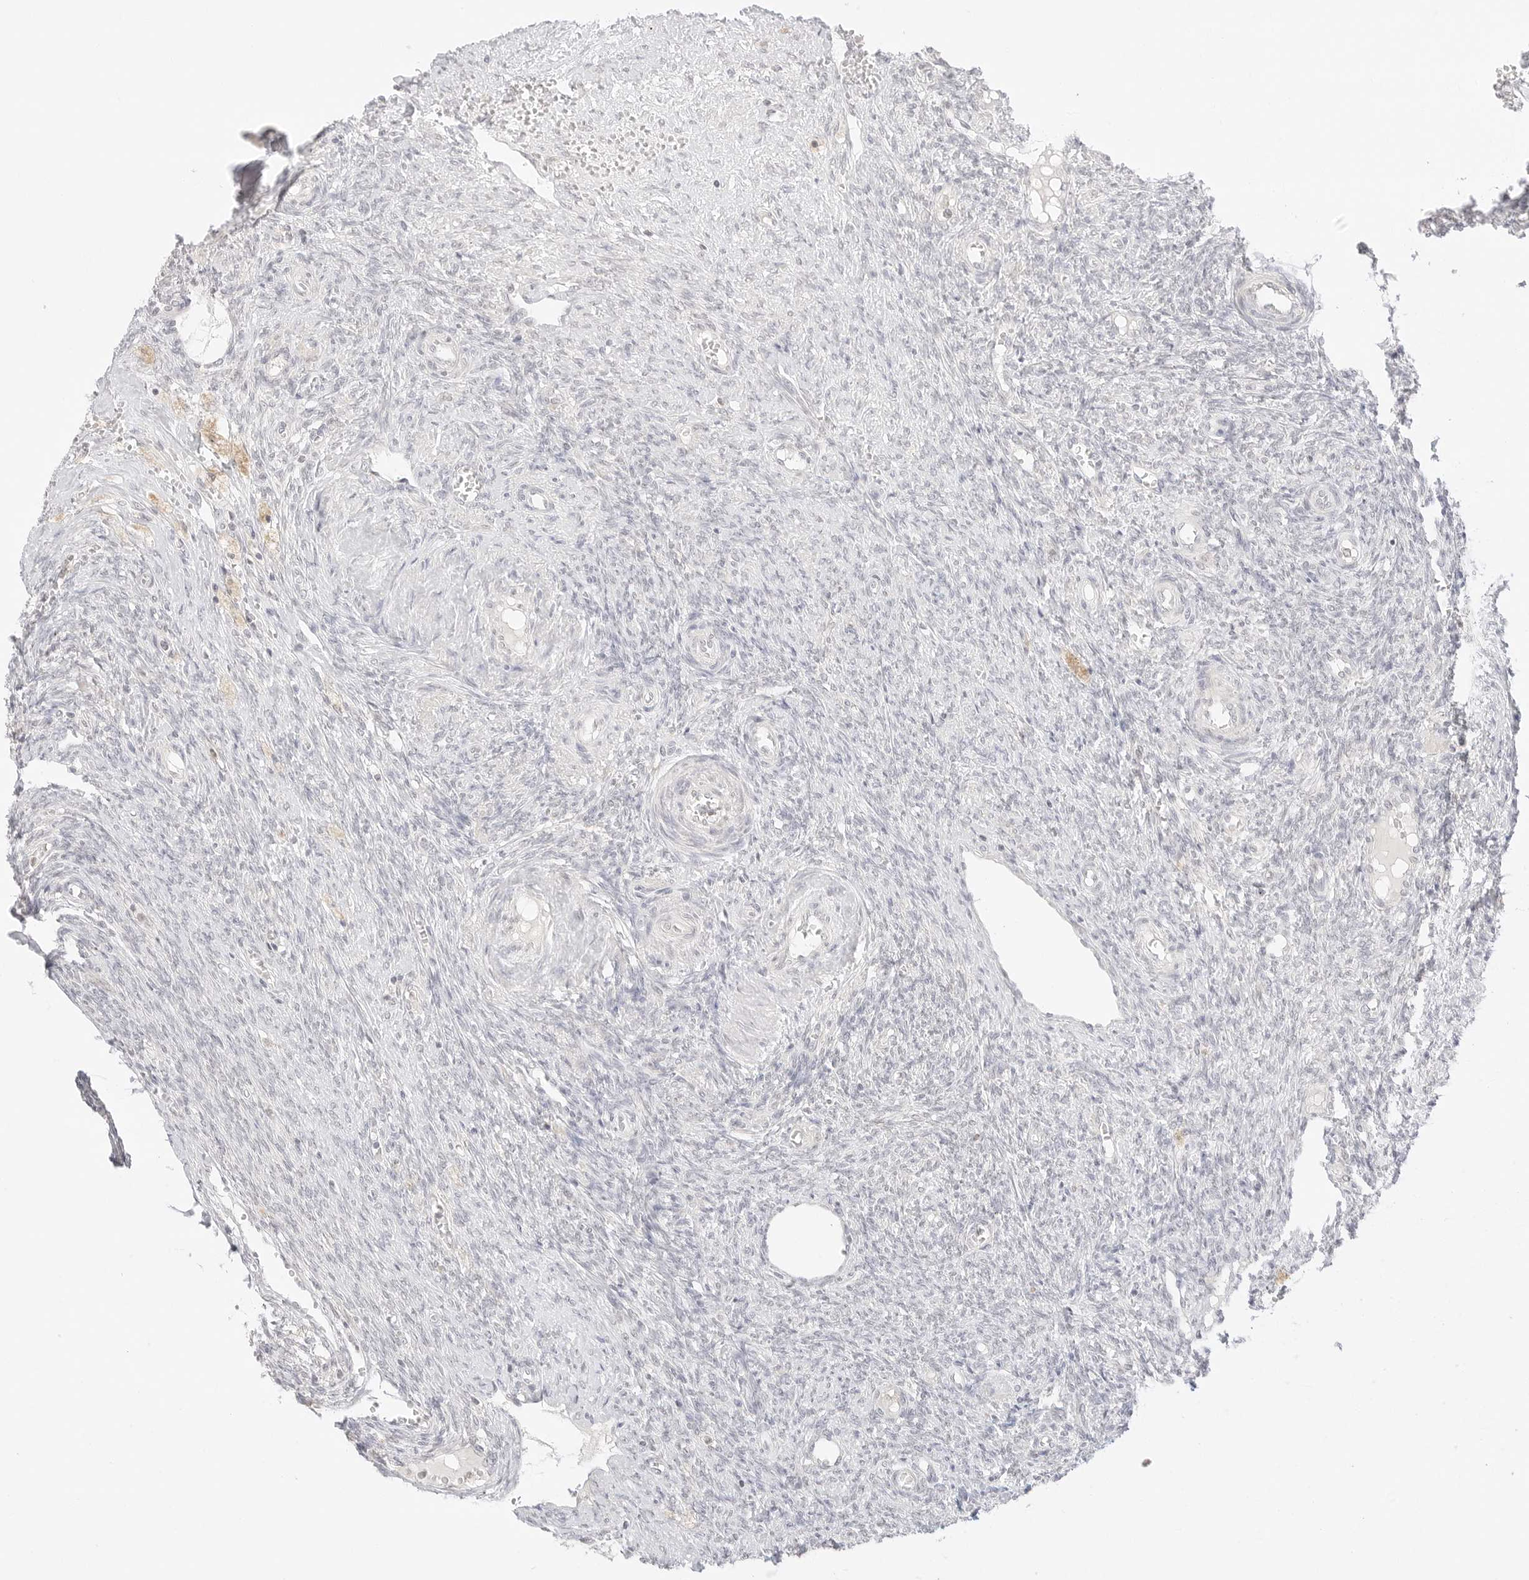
{"staining": {"intensity": "negative", "quantity": "none", "location": "none"}, "tissue": "ovary", "cell_type": "Ovarian stroma cells", "image_type": "normal", "snomed": [{"axis": "morphology", "description": "Normal tissue, NOS"}, {"axis": "topography", "description": "Ovary"}], "caption": "DAB immunohistochemical staining of benign human ovary demonstrates no significant positivity in ovarian stroma cells.", "gene": "GNAS", "patient": {"sex": "female", "age": 41}}